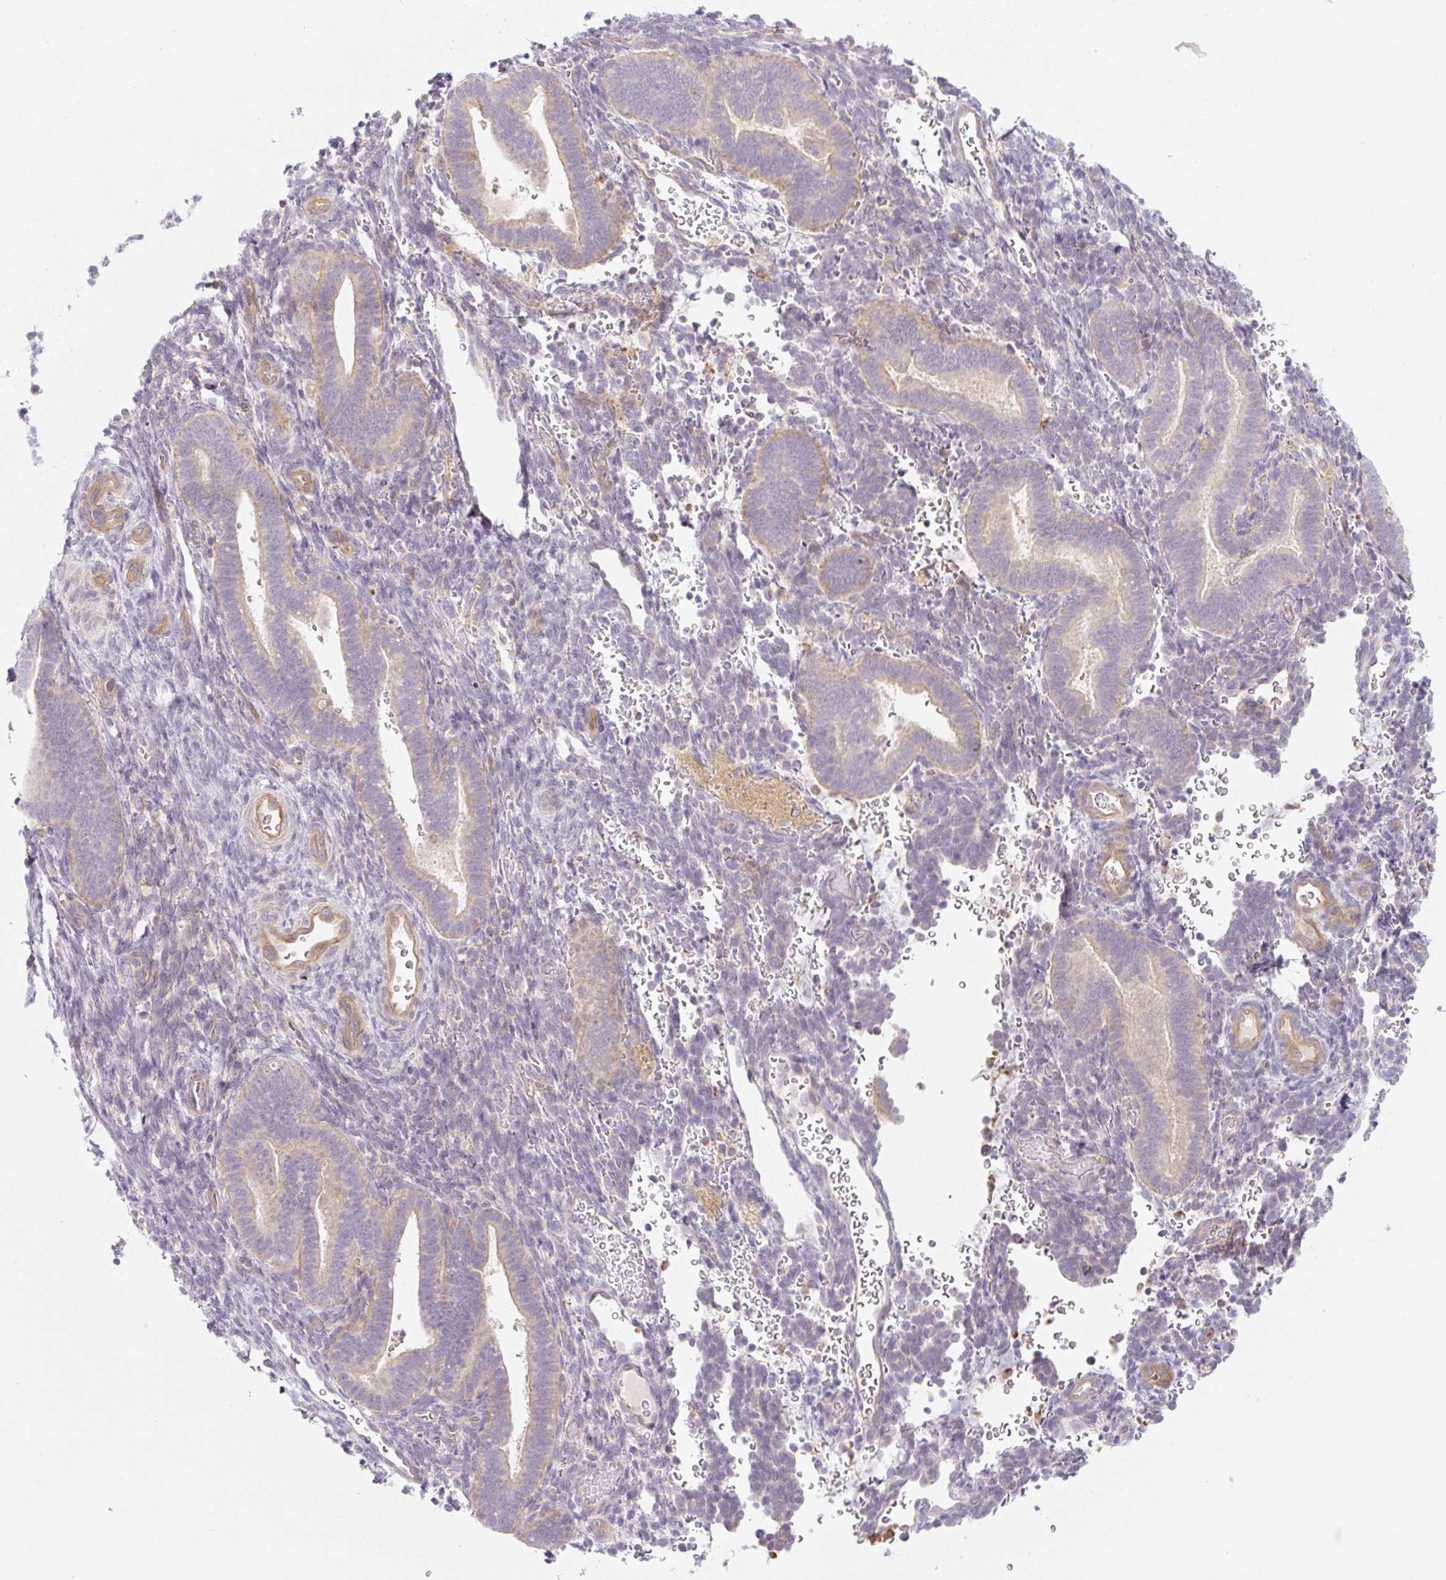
{"staining": {"intensity": "negative", "quantity": "none", "location": "none"}, "tissue": "endometrium", "cell_type": "Cells in endometrial stroma", "image_type": "normal", "snomed": [{"axis": "morphology", "description": "Normal tissue, NOS"}, {"axis": "topography", "description": "Endometrium"}], "caption": "DAB immunohistochemical staining of normal human endometrium reveals no significant staining in cells in endometrial stroma.", "gene": "OMA1", "patient": {"sex": "female", "age": 34}}